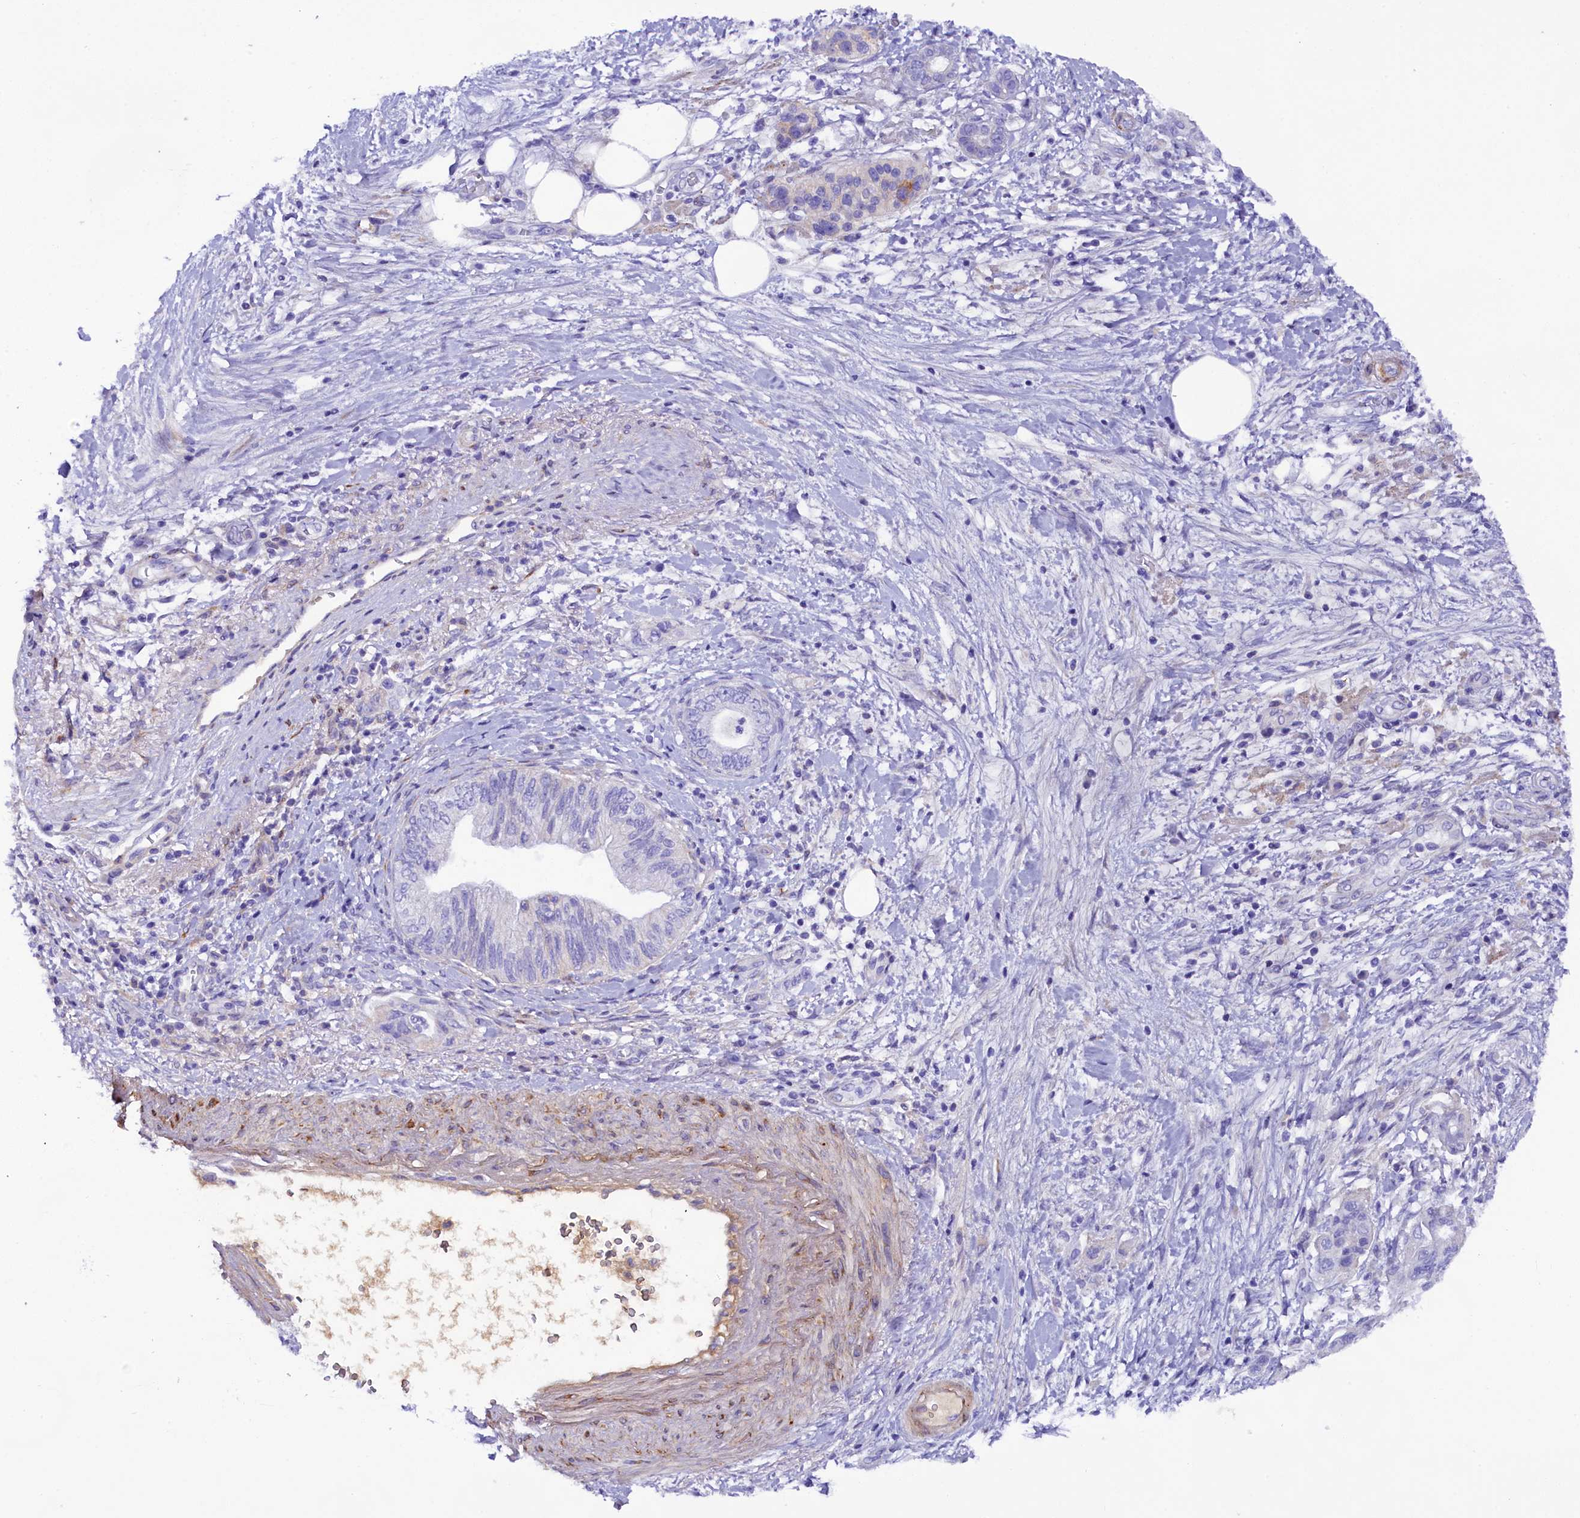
{"staining": {"intensity": "negative", "quantity": "none", "location": "none"}, "tissue": "pancreatic cancer", "cell_type": "Tumor cells", "image_type": "cancer", "snomed": [{"axis": "morphology", "description": "Adenocarcinoma, NOS"}, {"axis": "topography", "description": "Pancreas"}], "caption": "This is an IHC image of adenocarcinoma (pancreatic). There is no staining in tumor cells.", "gene": "SOD3", "patient": {"sex": "female", "age": 73}}